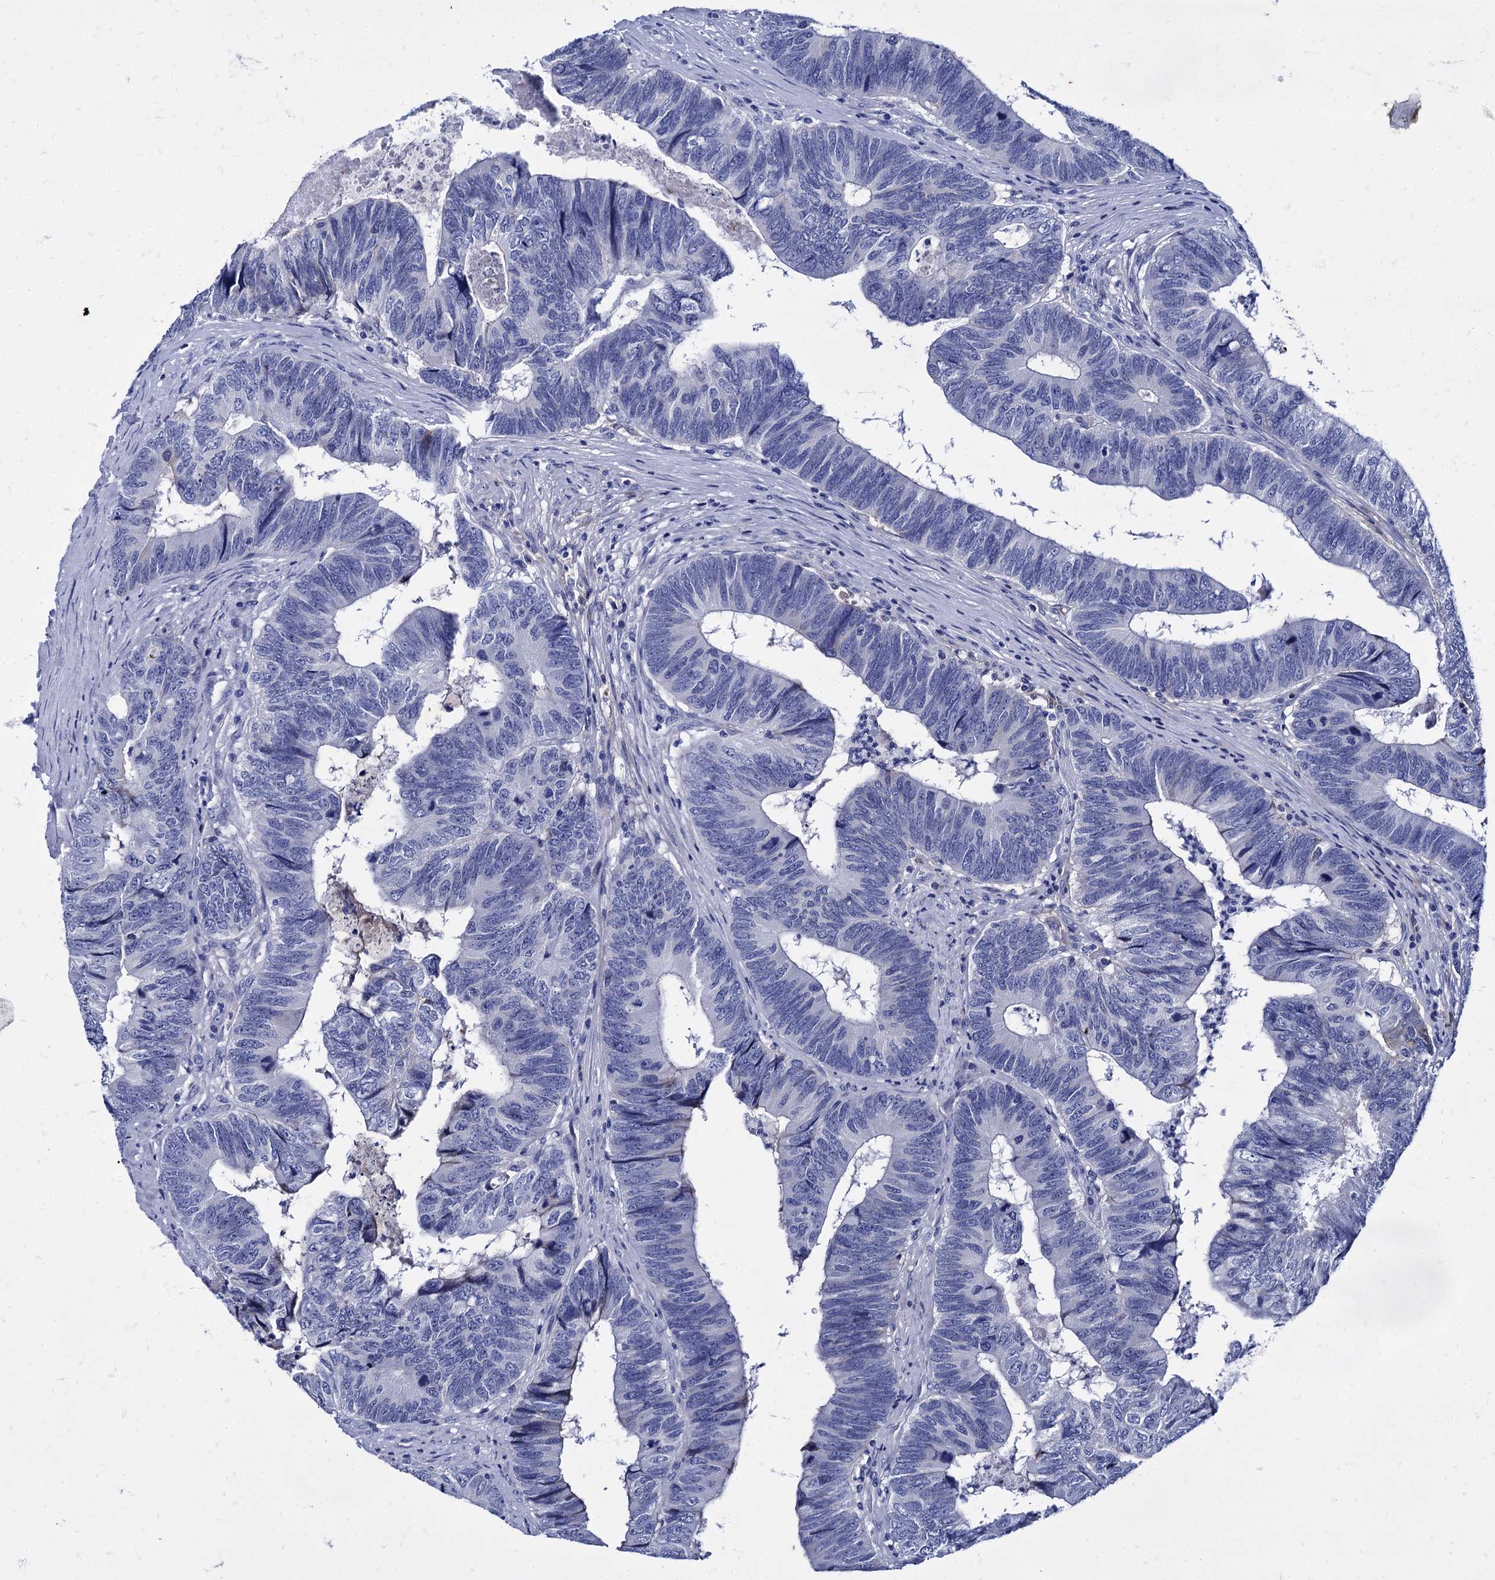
{"staining": {"intensity": "negative", "quantity": "none", "location": "none"}, "tissue": "colorectal cancer", "cell_type": "Tumor cells", "image_type": "cancer", "snomed": [{"axis": "morphology", "description": "Adenocarcinoma, NOS"}, {"axis": "topography", "description": "Colon"}], "caption": "Tumor cells are negative for protein expression in human colorectal cancer (adenocarcinoma). Nuclei are stained in blue.", "gene": "TMEM72", "patient": {"sex": "female", "age": 67}}